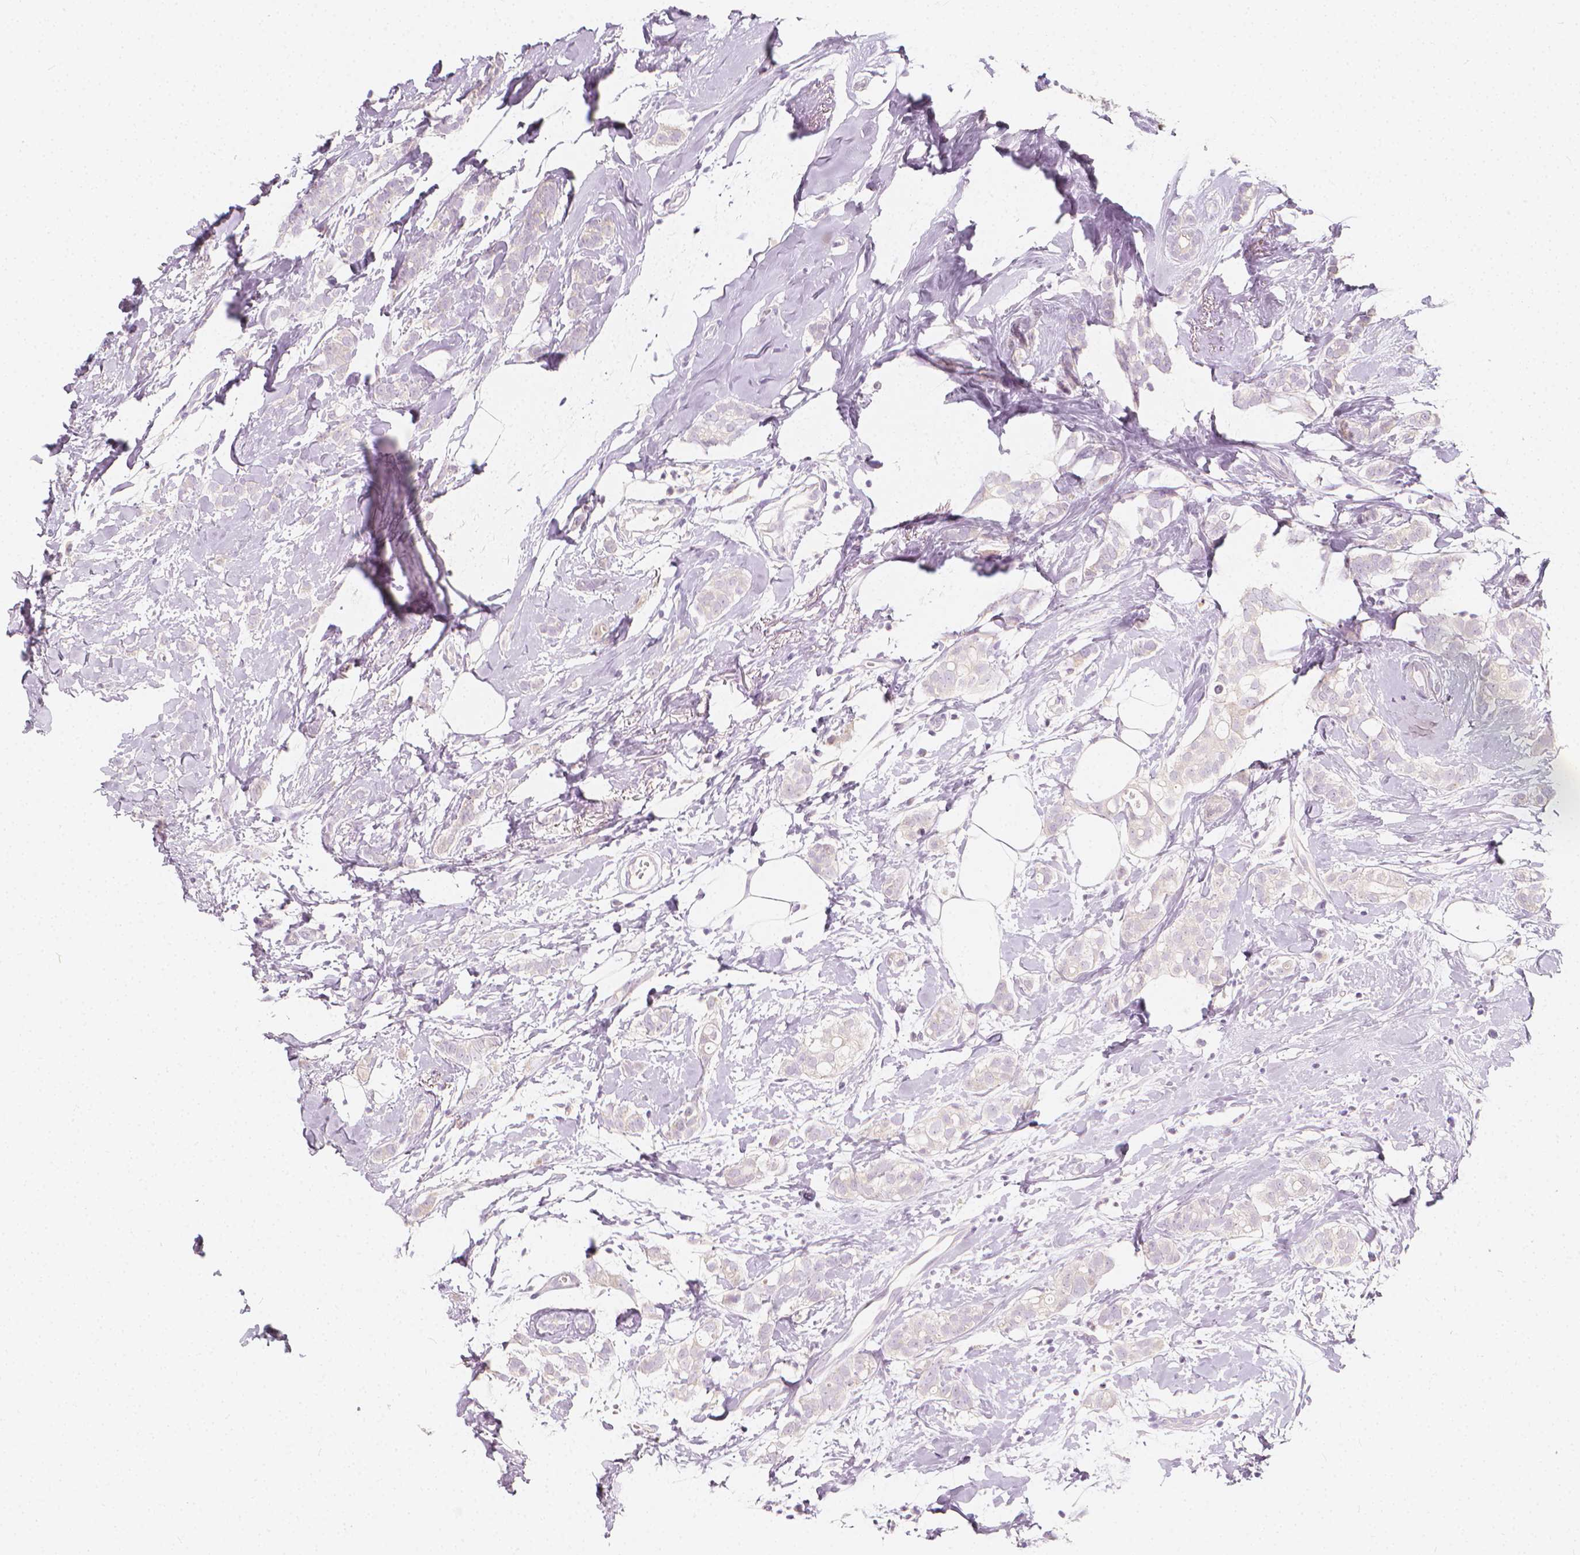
{"staining": {"intensity": "negative", "quantity": "none", "location": "none"}, "tissue": "breast cancer", "cell_type": "Tumor cells", "image_type": "cancer", "snomed": [{"axis": "morphology", "description": "Duct carcinoma"}, {"axis": "topography", "description": "Breast"}], "caption": "Immunohistochemistry image of breast invasive ductal carcinoma stained for a protein (brown), which displays no staining in tumor cells. The staining is performed using DAB brown chromogen with nuclei counter-stained in using hematoxylin.", "gene": "RBFOX1", "patient": {"sex": "female", "age": 40}}